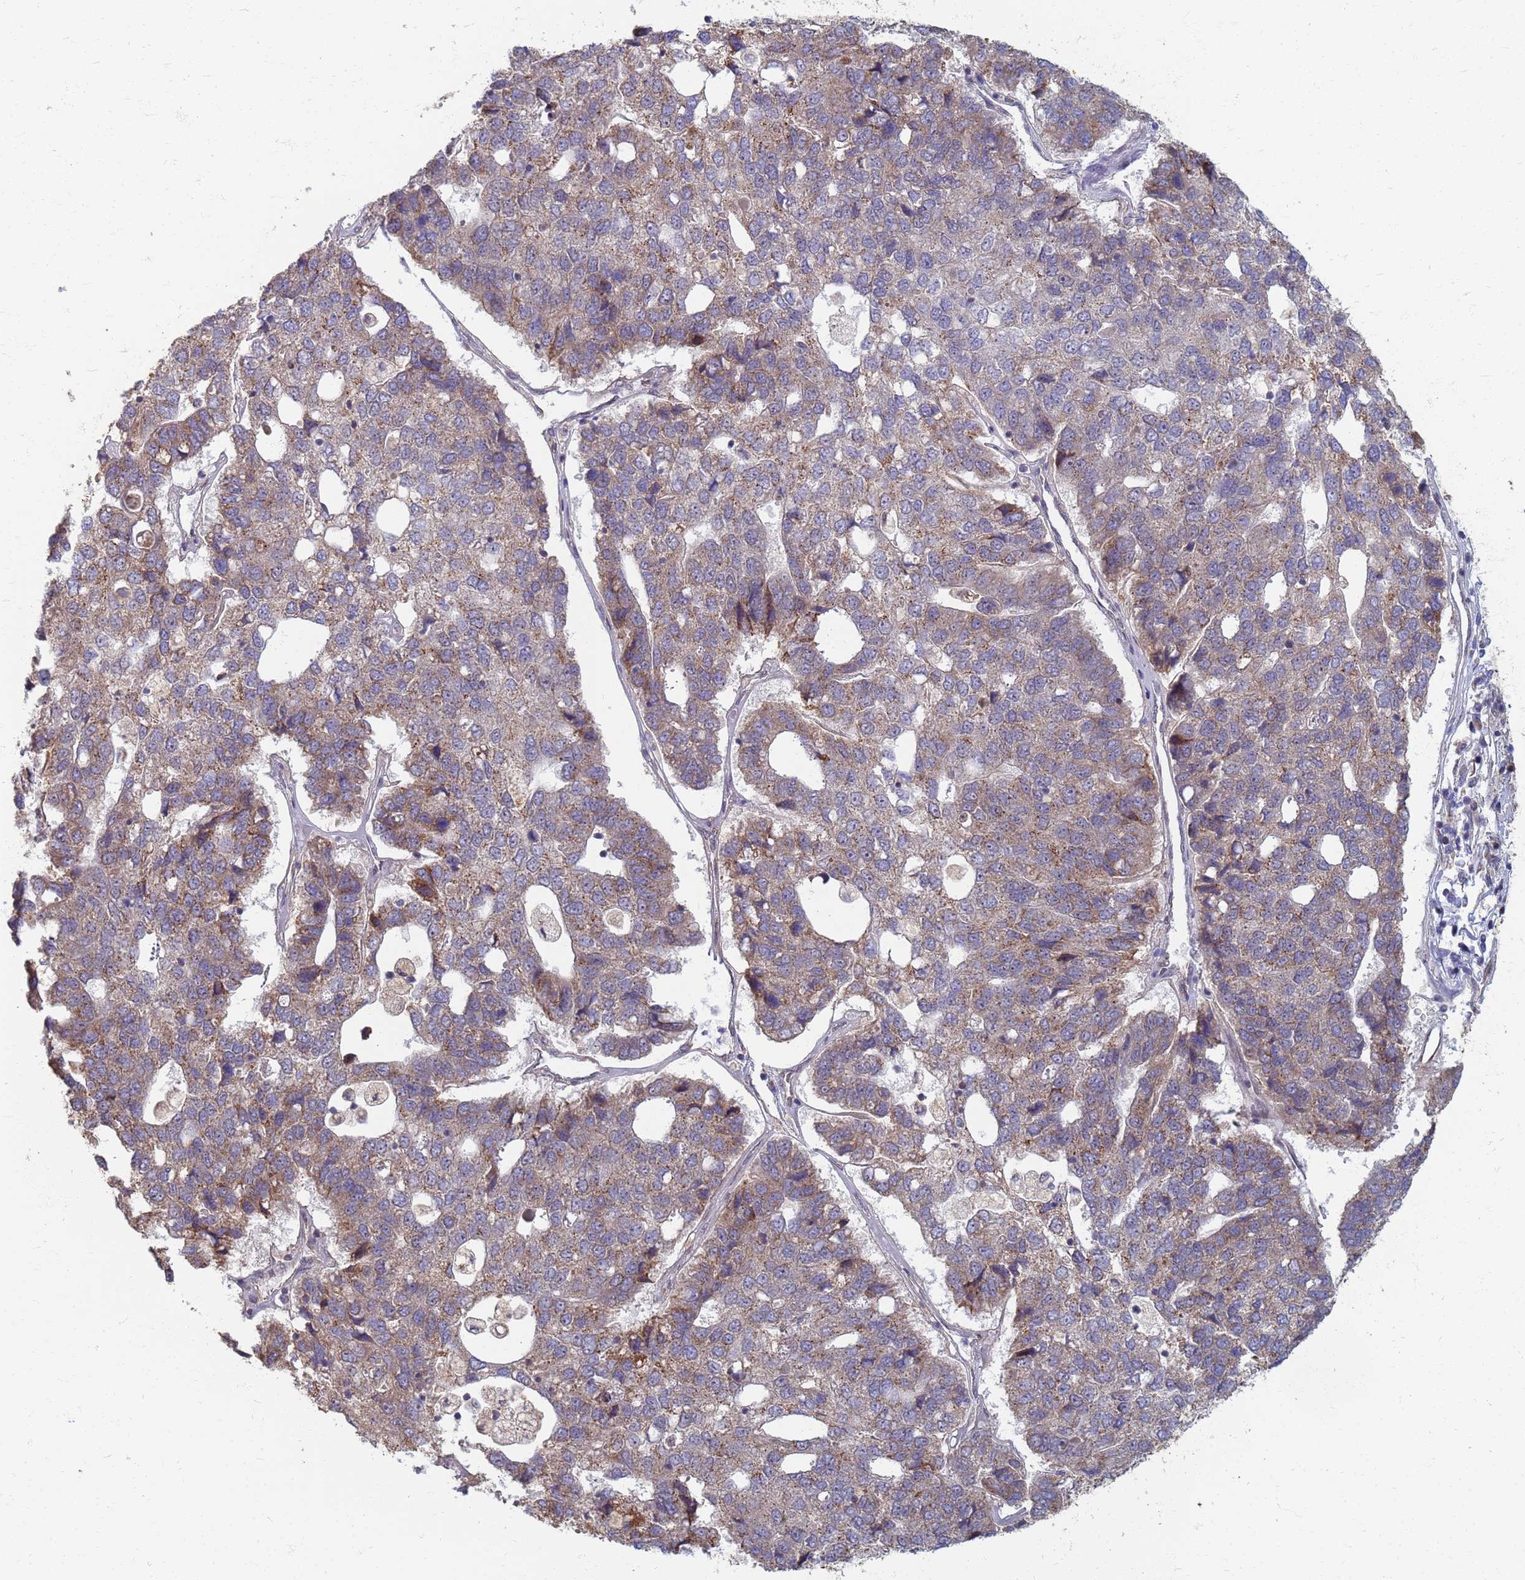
{"staining": {"intensity": "moderate", "quantity": "25%-75%", "location": "cytoplasmic/membranous"}, "tissue": "pancreatic cancer", "cell_type": "Tumor cells", "image_type": "cancer", "snomed": [{"axis": "morphology", "description": "Adenocarcinoma, NOS"}, {"axis": "topography", "description": "Pancreas"}], "caption": "Adenocarcinoma (pancreatic) was stained to show a protein in brown. There is medium levels of moderate cytoplasmic/membranous staining in about 25%-75% of tumor cells. The staining is performed using DAB brown chromogen to label protein expression. The nuclei are counter-stained blue using hematoxylin.", "gene": "ITGB4", "patient": {"sex": "female", "age": 61}}